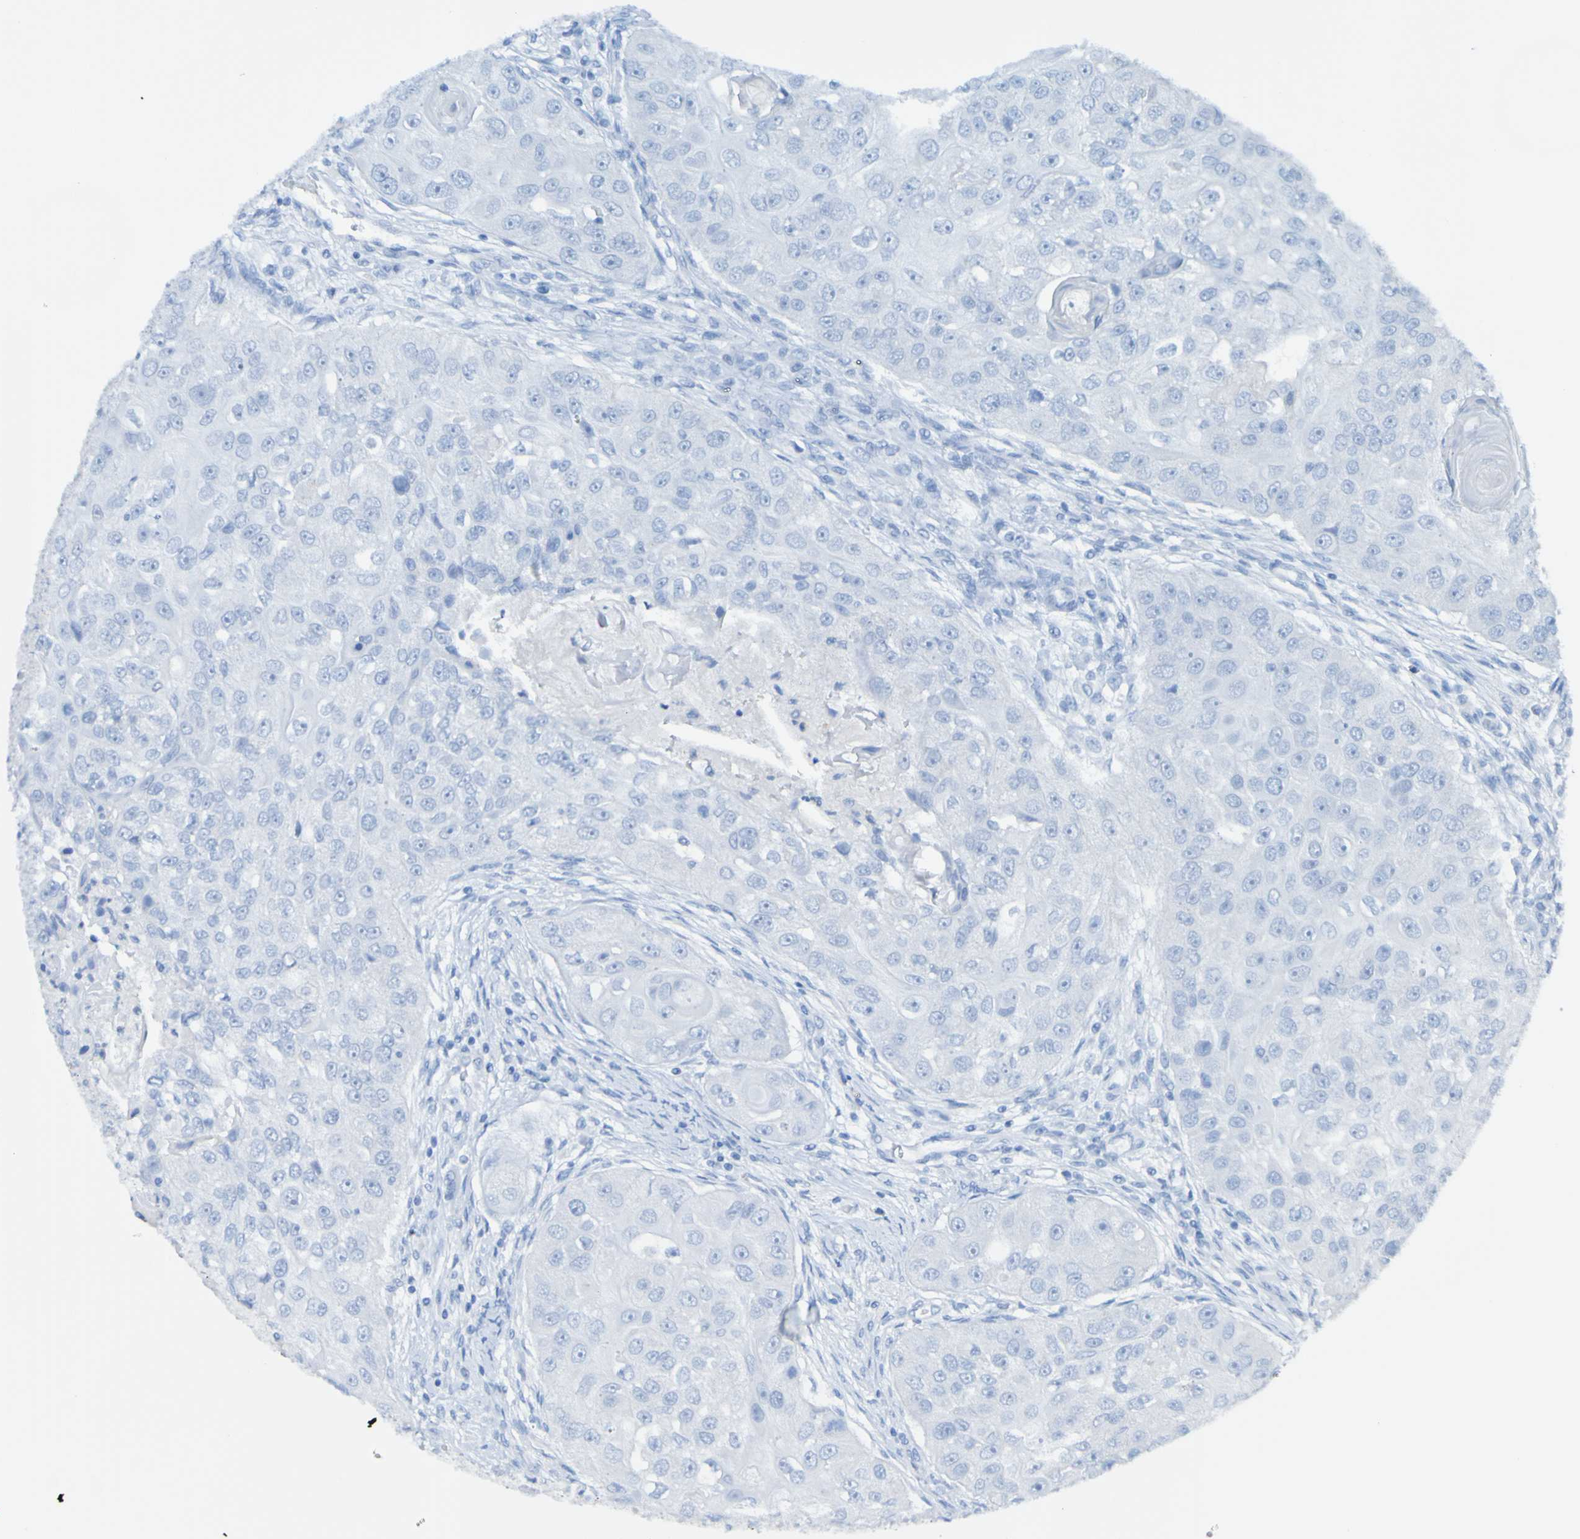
{"staining": {"intensity": "negative", "quantity": "none", "location": "none"}, "tissue": "head and neck cancer", "cell_type": "Tumor cells", "image_type": "cancer", "snomed": [{"axis": "morphology", "description": "Normal tissue, NOS"}, {"axis": "morphology", "description": "Squamous cell carcinoma, NOS"}, {"axis": "topography", "description": "Skeletal muscle"}, {"axis": "topography", "description": "Head-Neck"}], "caption": "Human head and neck cancer (squamous cell carcinoma) stained for a protein using immunohistochemistry (IHC) reveals no positivity in tumor cells.", "gene": "ACMSD", "patient": {"sex": "male", "age": 51}}